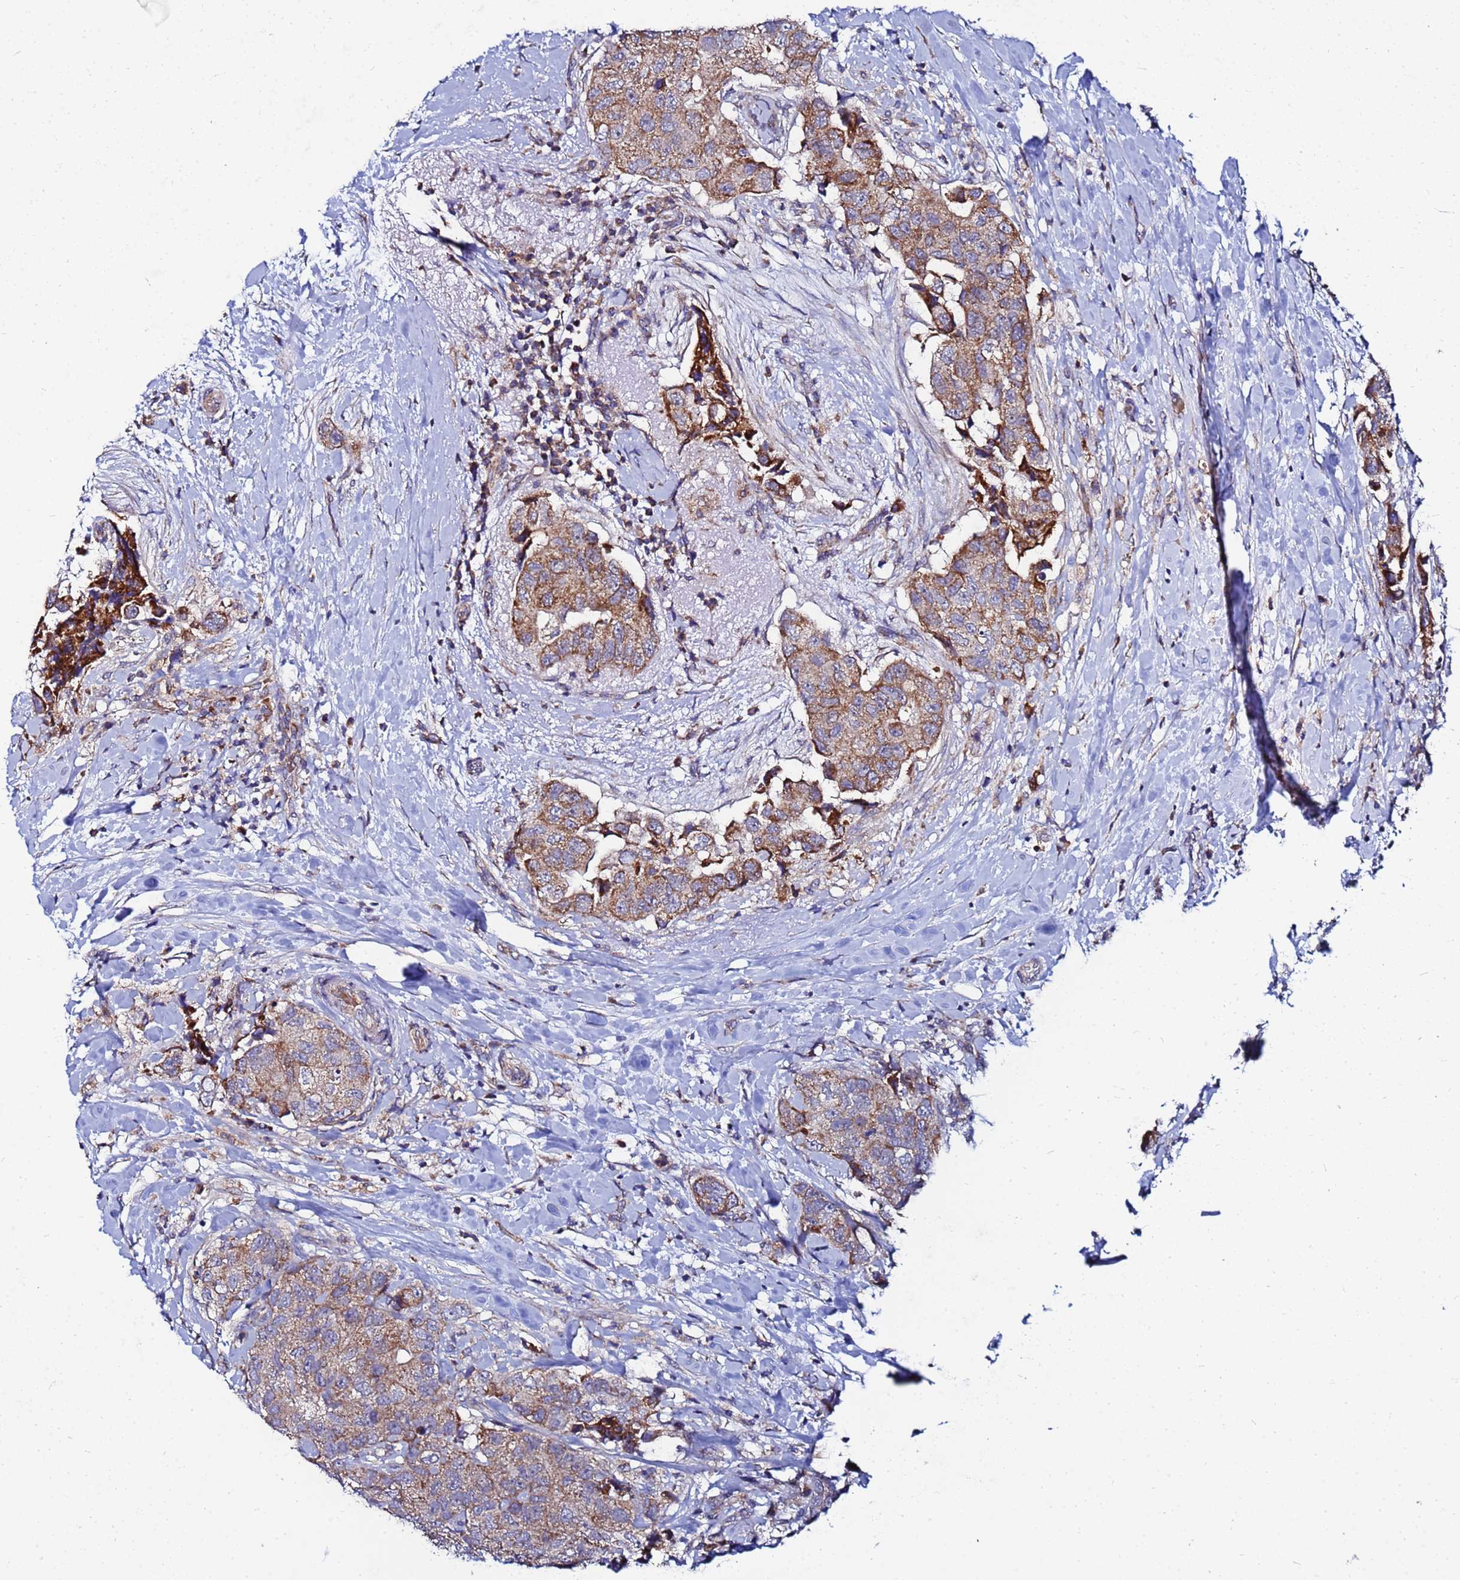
{"staining": {"intensity": "strong", "quantity": ">75%", "location": "cytoplasmic/membranous"}, "tissue": "breast cancer", "cell_type": "Tumor cells", "image_type": "cancer", "snomed": [{"axis": "morphology", "description": "Normal tissue, NOS"}, {"axis": "morphology", "description": "Duct carcinoma"}, {"axis": "topography", "description": "Breast"}], "caption": "A high amount of strong cytoplasmic/membranous staining is appreciated in approximately >75% of tumor cells in breast cancer (intraductal carcinoma) tissue. (Brightfield microscopy of DAB IHC at high magnification).", "gene": "FAHD2A", "patient": {"sex": "female", "age": 62}}